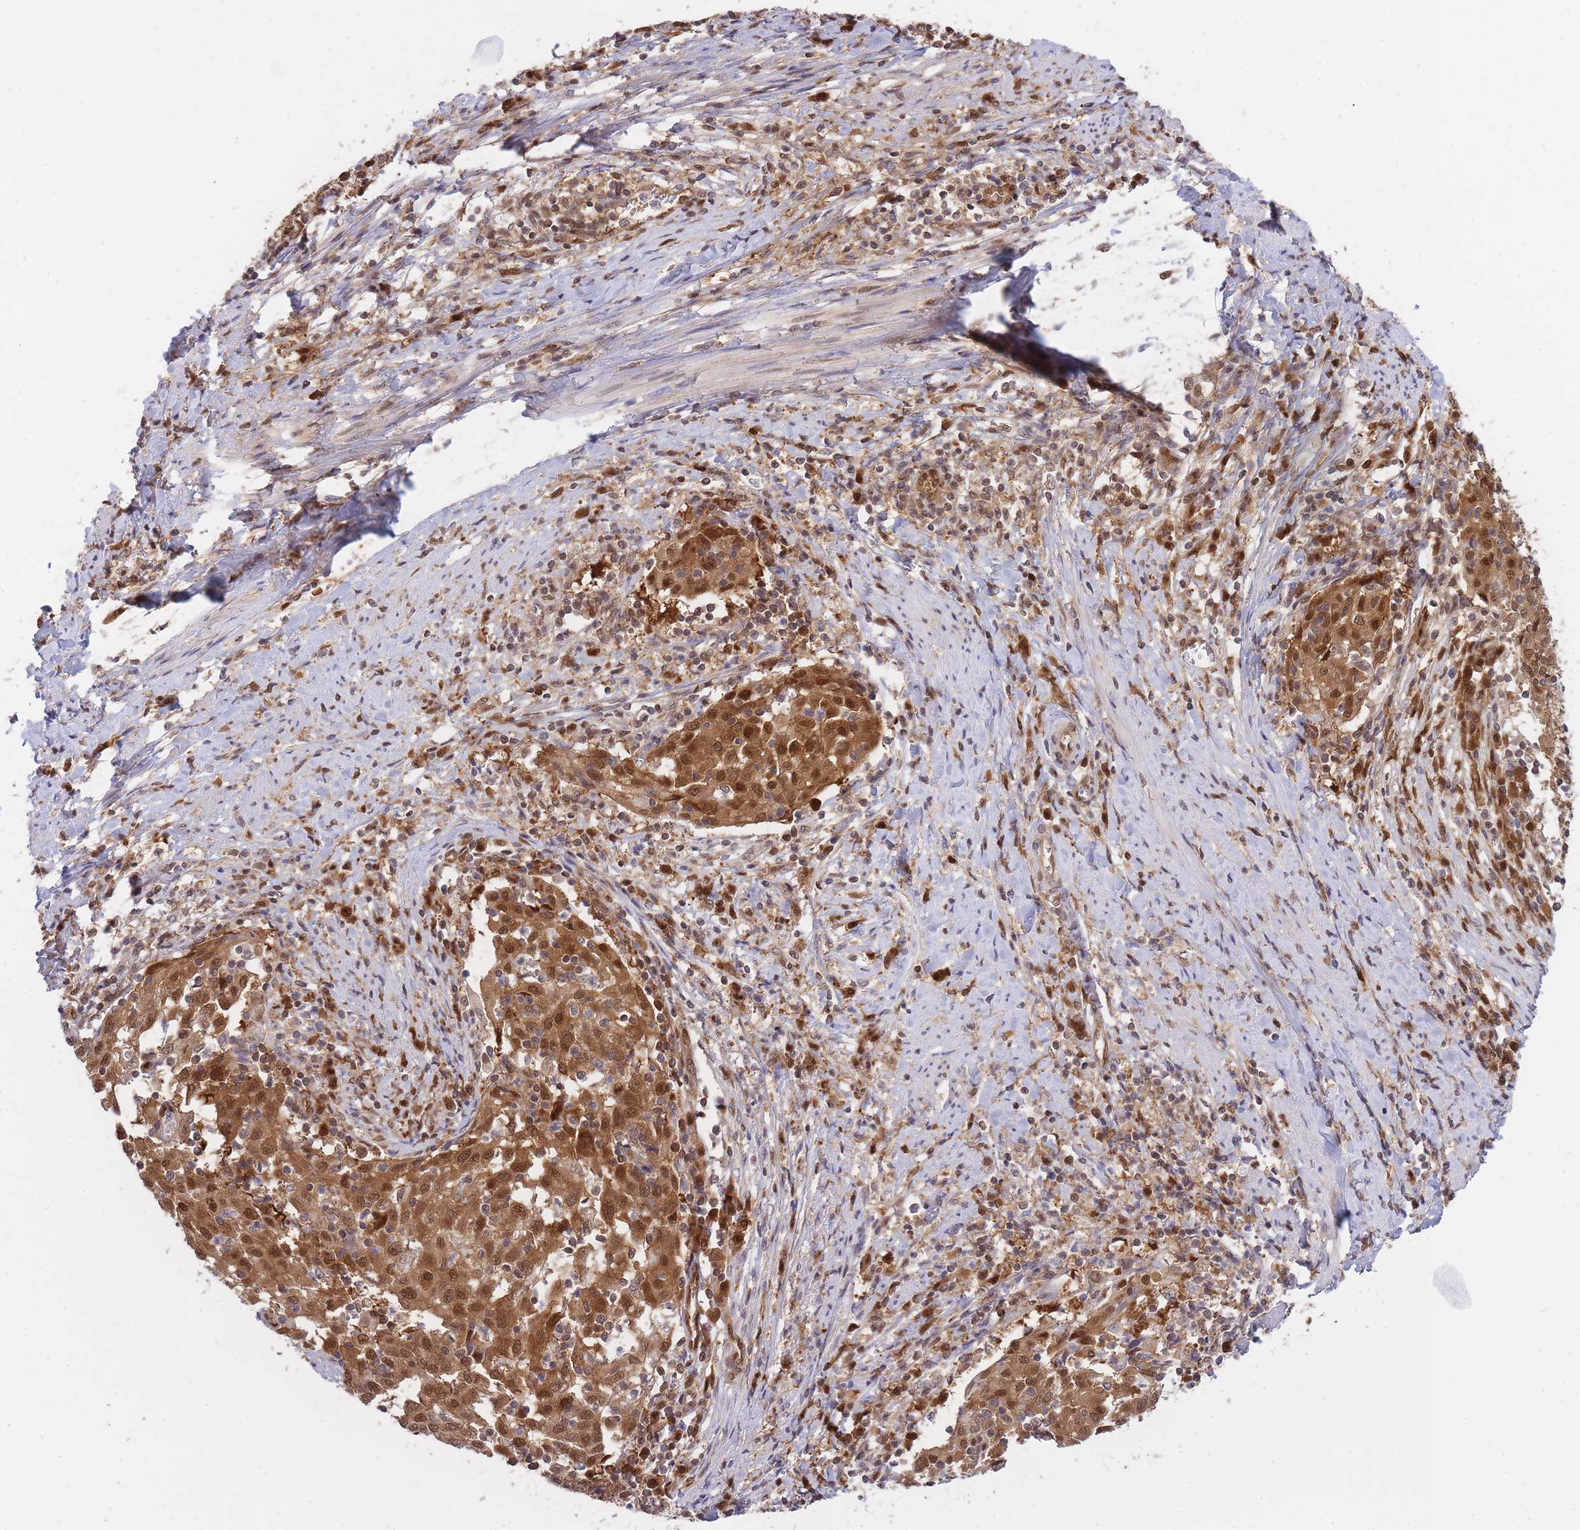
{"staining": {"intensity": "strong", "quantity": ">75%", "location": "cytoplasmic/membranous,nuclear"}, "tissue": "cervical cancer", "cell_type": "Tumor cells", "image_type": "cancer", "snomed": [{"axis": "morphology", "description": "Squamous cell carcinoma, NOS"}, {"axis": "topography", "description": "Cervix"}], "caption": "Brown immunohistochemical staining in human cervical cancer (squamous cell carcinoma) displays strong cytoplasmic/membranous and nuclear positivity in about >75% of tumor cells. The staining was performed using DAB, with brown indicating positive protein expression. Nuclei are stained blue with hematoxylin.", "gene": "NSFL1C", "patient": {"sex": "female", "age": 52}}